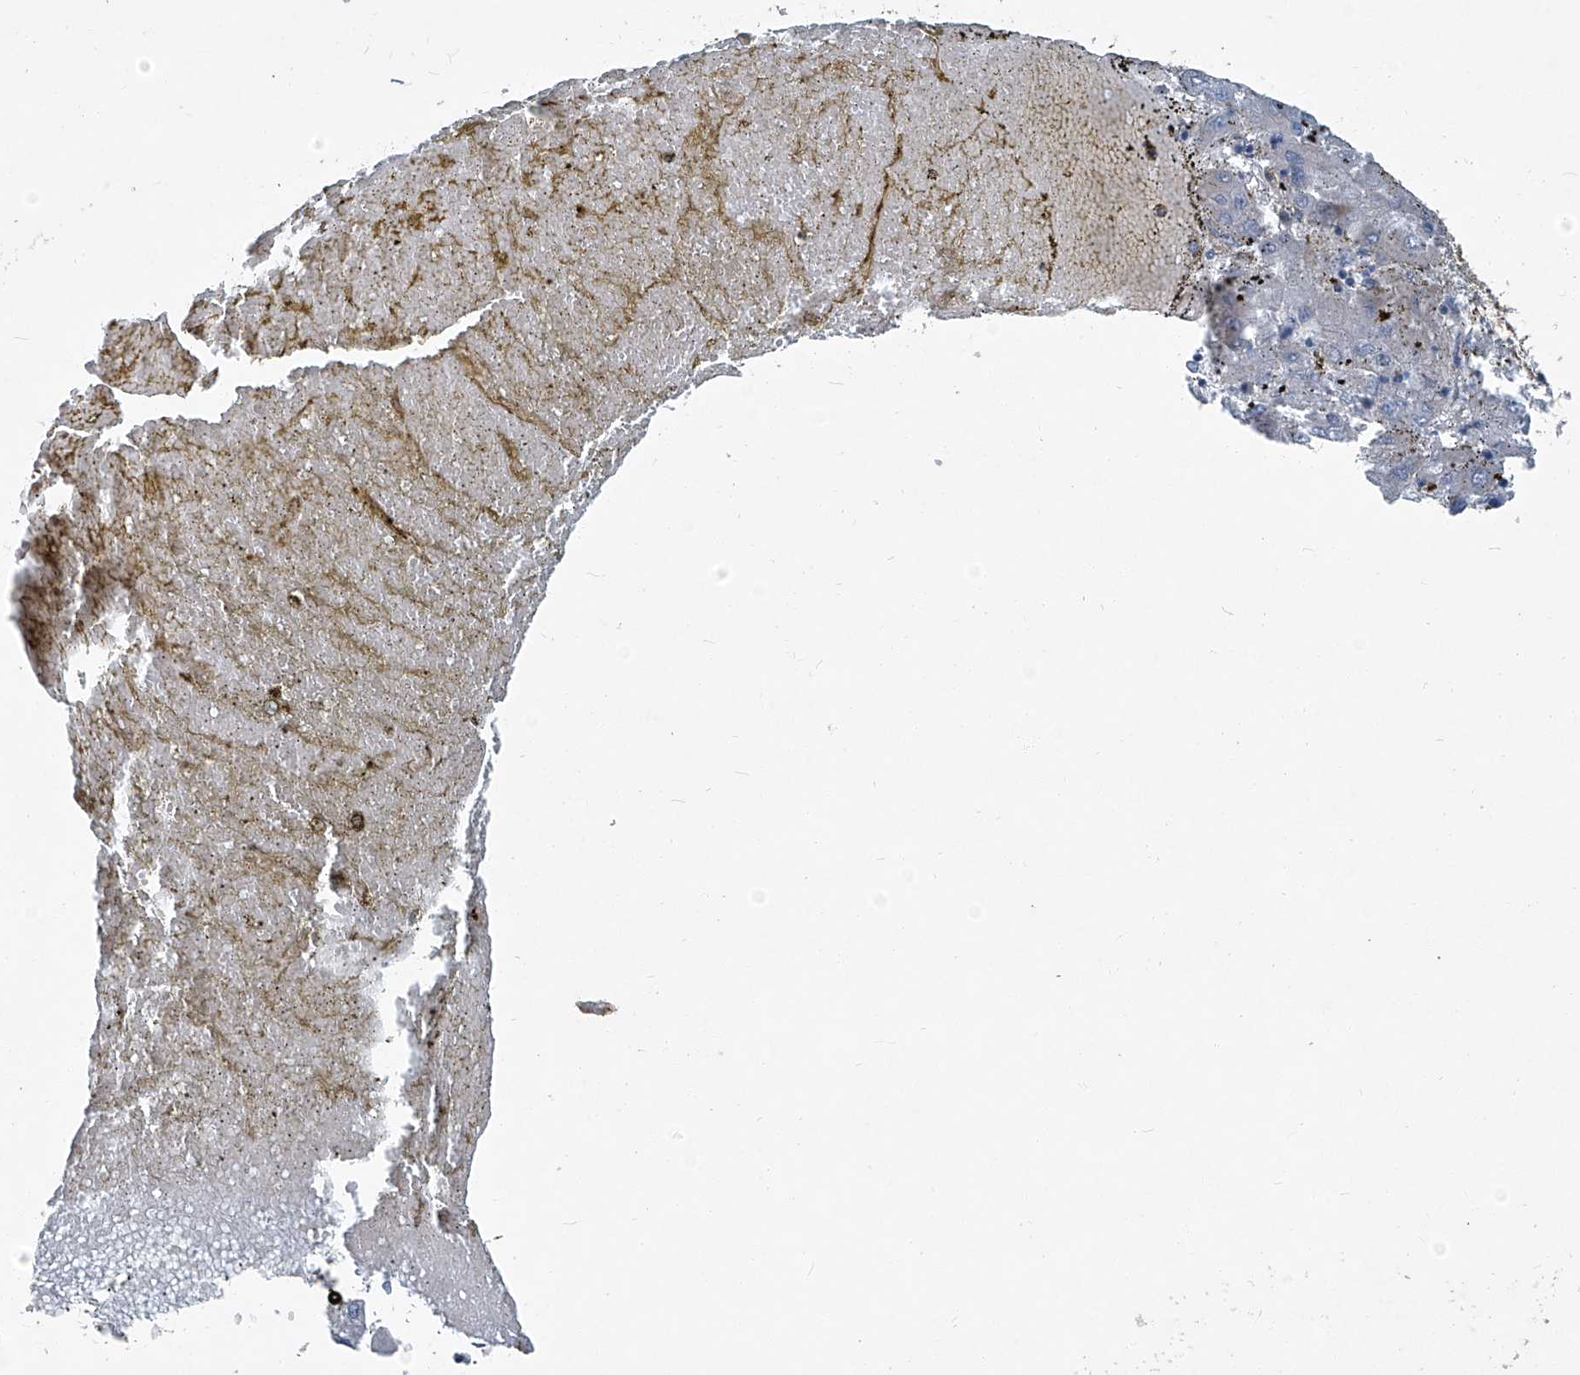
{"staining": {"intensity": "negative", "quantity": "none", "location": "none"}, "tissue": "liver cancer", "cell_type": "Tumor cells", "image_type": "cancer", "snomed": [{"axis": "morphology", "description": "Carcinoma, Hepatocellular, NOS"}, {"axis": "topography", "description": "Liver"}], "caption": "Tumor cells are negative for brown protein staining in hepatocellular carcinoma (liver).", "gene": "PIGH", "patient": {"sex": "male", "age": 72}}